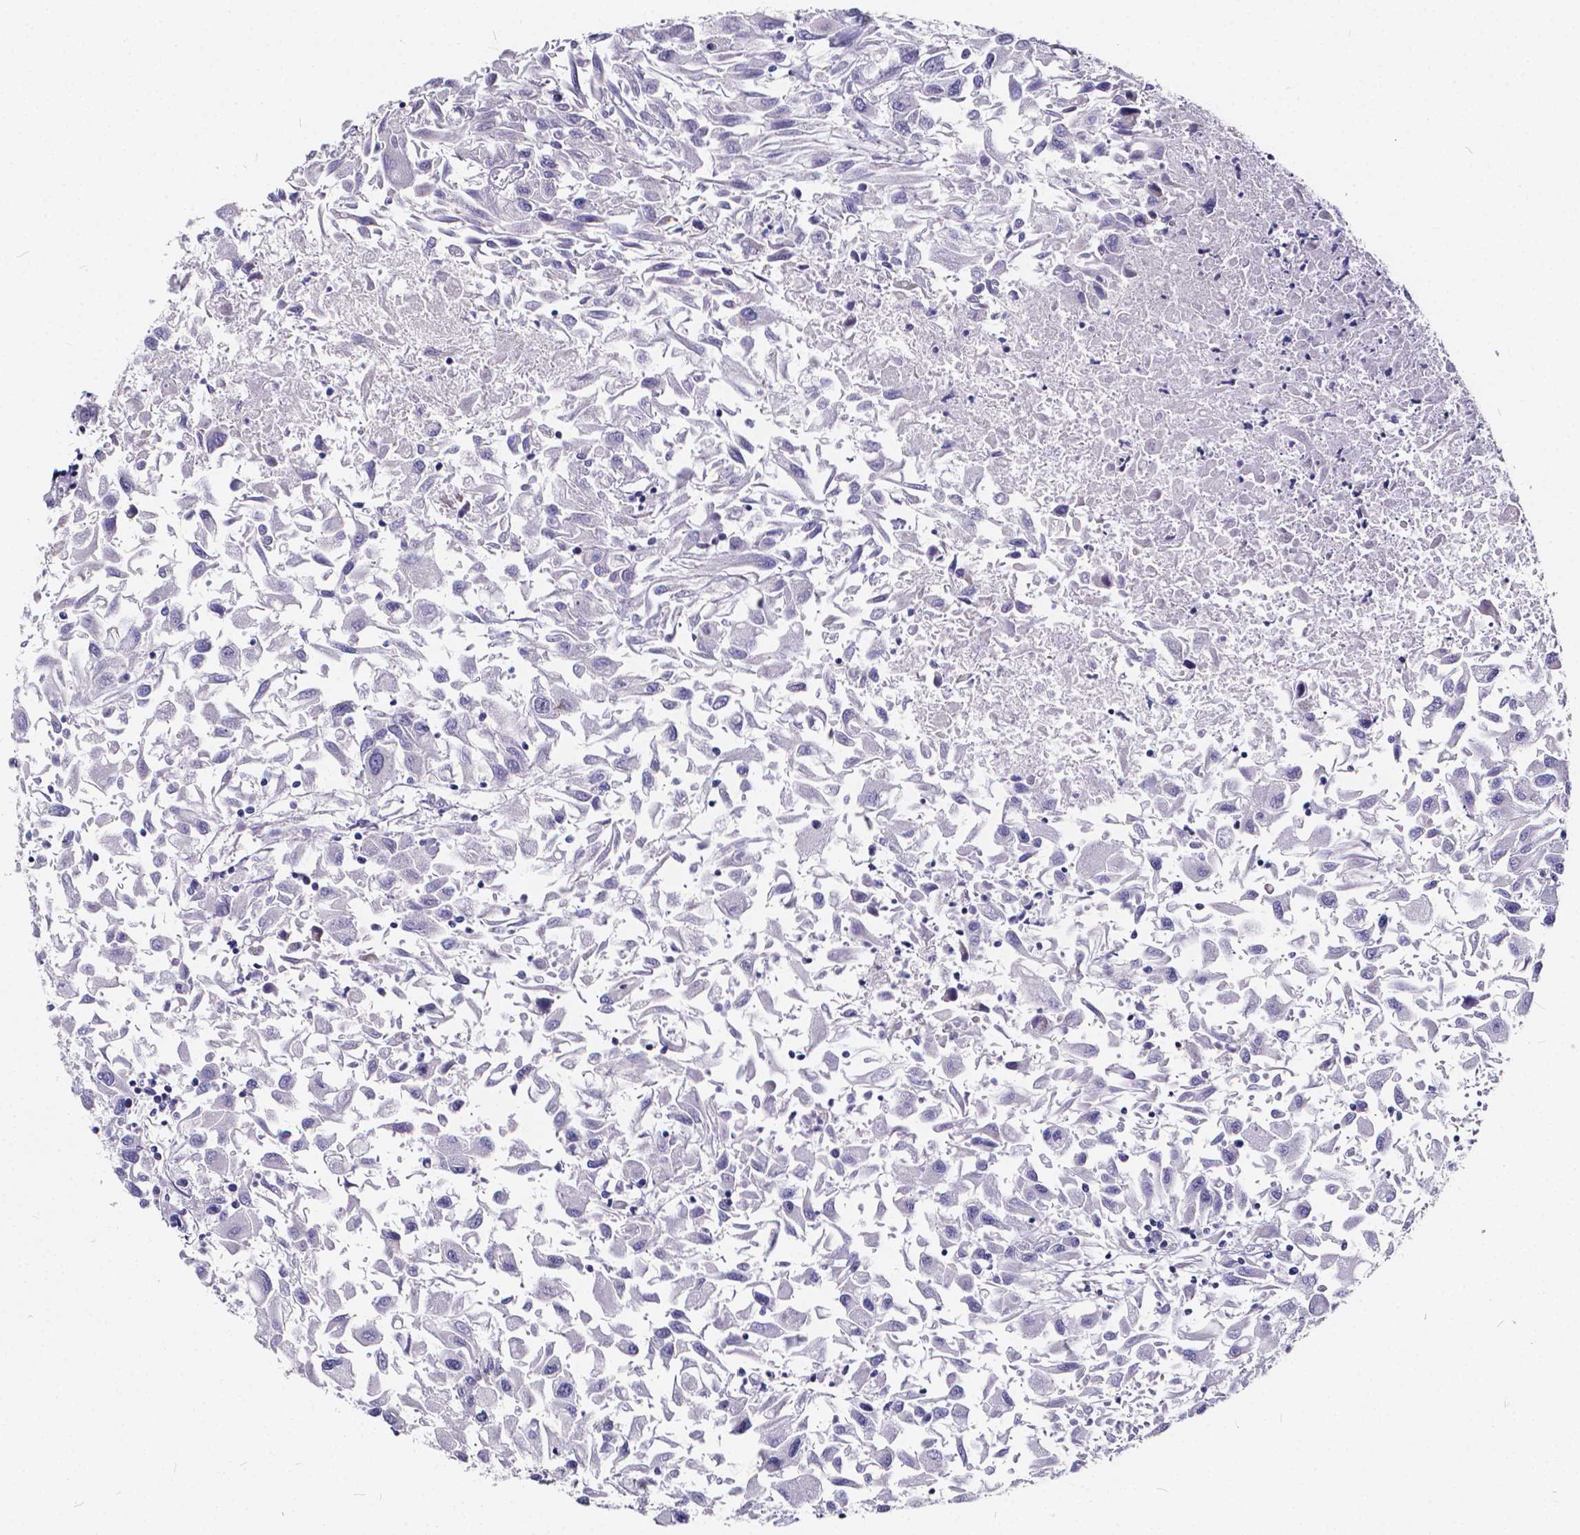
{"staining": {"intensity": "negative", "quantity": "none", "location": "none"}, "tissue": "renal cancer", "cell_type": "Tumor cells", "image_type": "cancer", "snomed": [{"axis": "morphology", "description": "Adenocarcinoma, NOS"}, {"axis": "topography", "description": "Kidney"}], "caption": "High power microscopy micrograph of an immunohistochemistry (IHC) photomicrograph of renal adenocarcinoma, revealing no significant staining in tumor cells.", "gene": "SPEF2", "patient": {"sex": "female", "age": 76}}